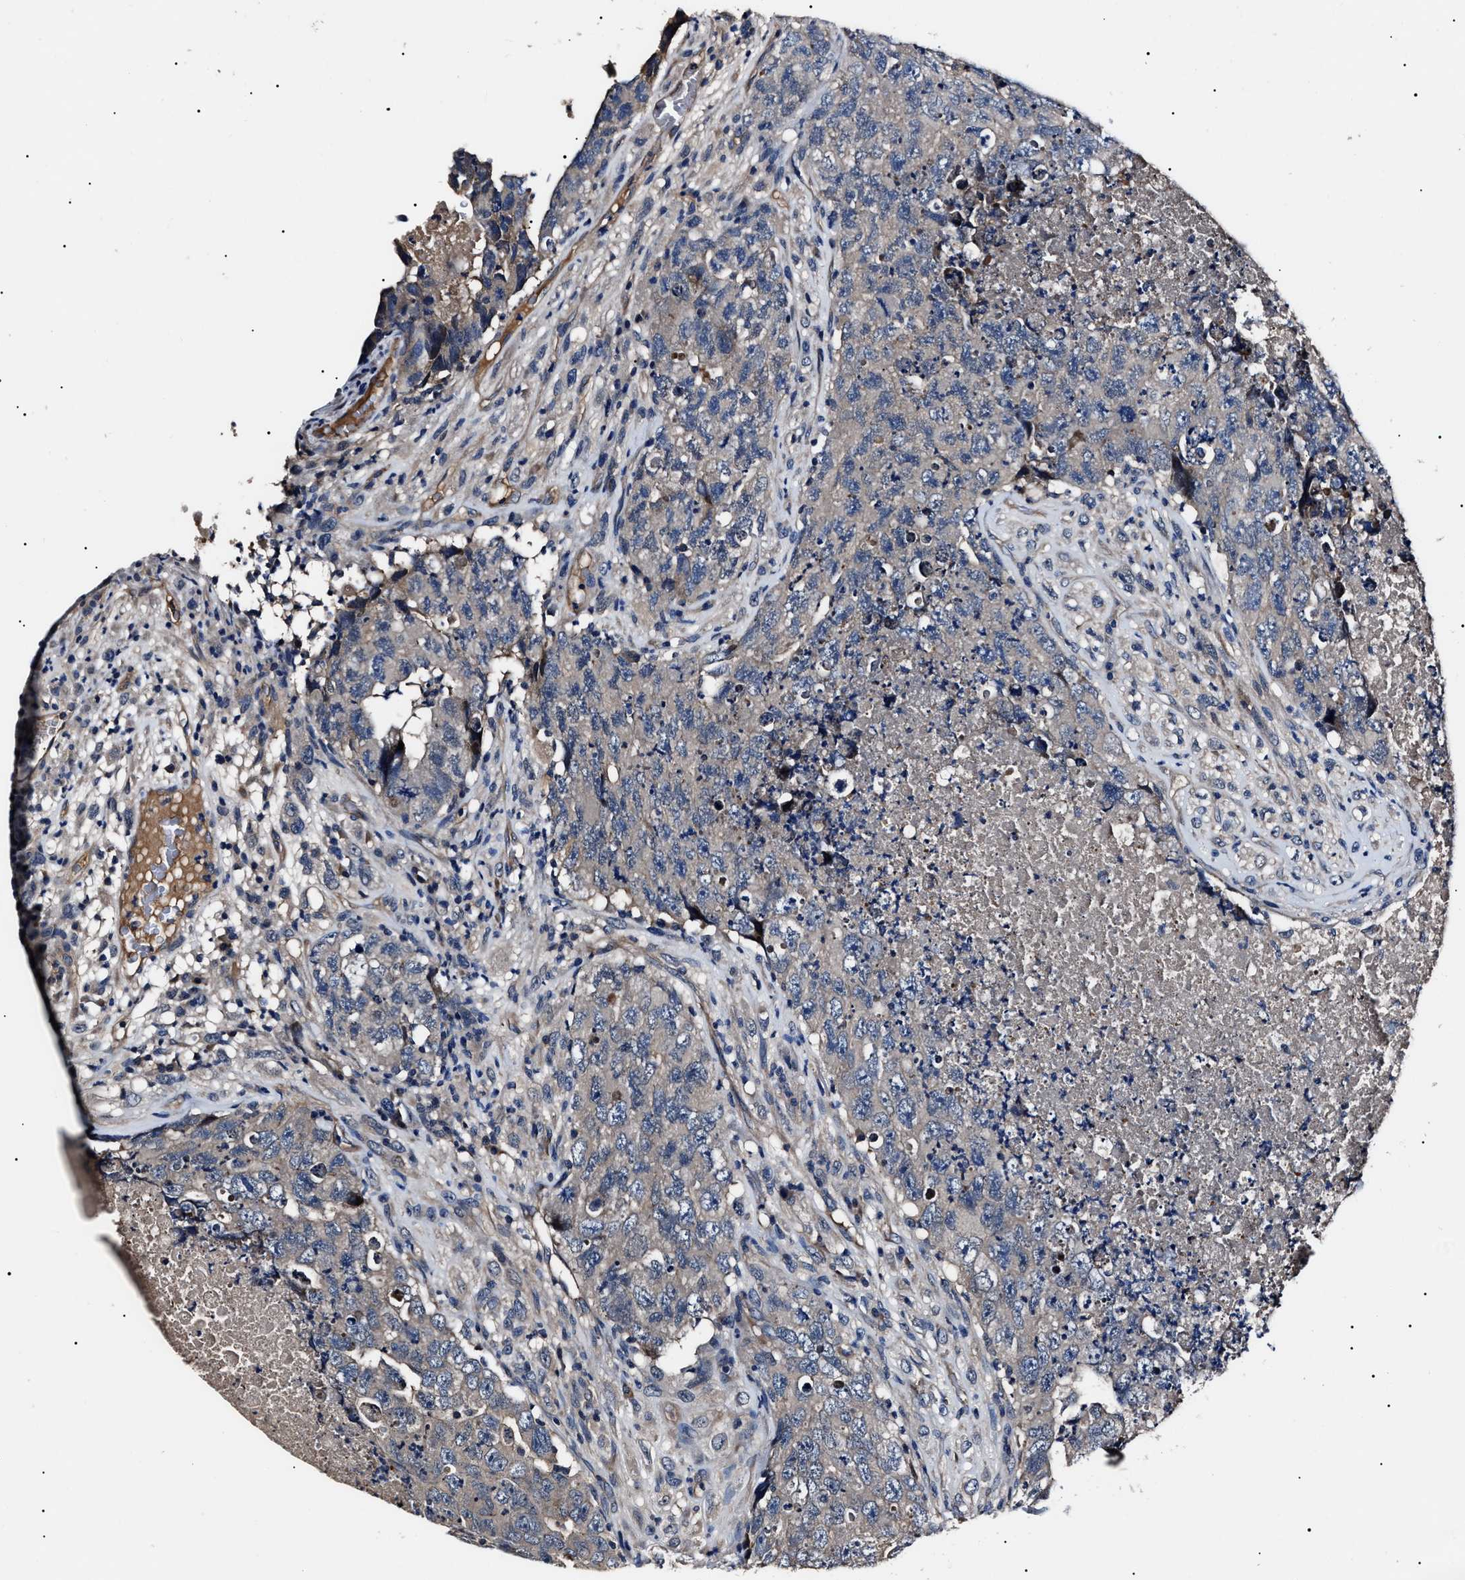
{"staining": {"intensity": "negative", "quantity": "none", "location": "none"}, "tissue": "testis cancer", "cell_type": "Tumor cells", "image_type": "cancer", "snomed": [{"axis": "morphology", "description": "Carcinoma, Embryonal, NOS"}, {"axis": "topography", "description": "Testis"}], "caption": "The immunohistochemistry (IHC) micrograph has no significant expression in tumor cells of testis cancer tissue.", "gene": "IFT81", "patient": {"sex": "male", "age": 32}}